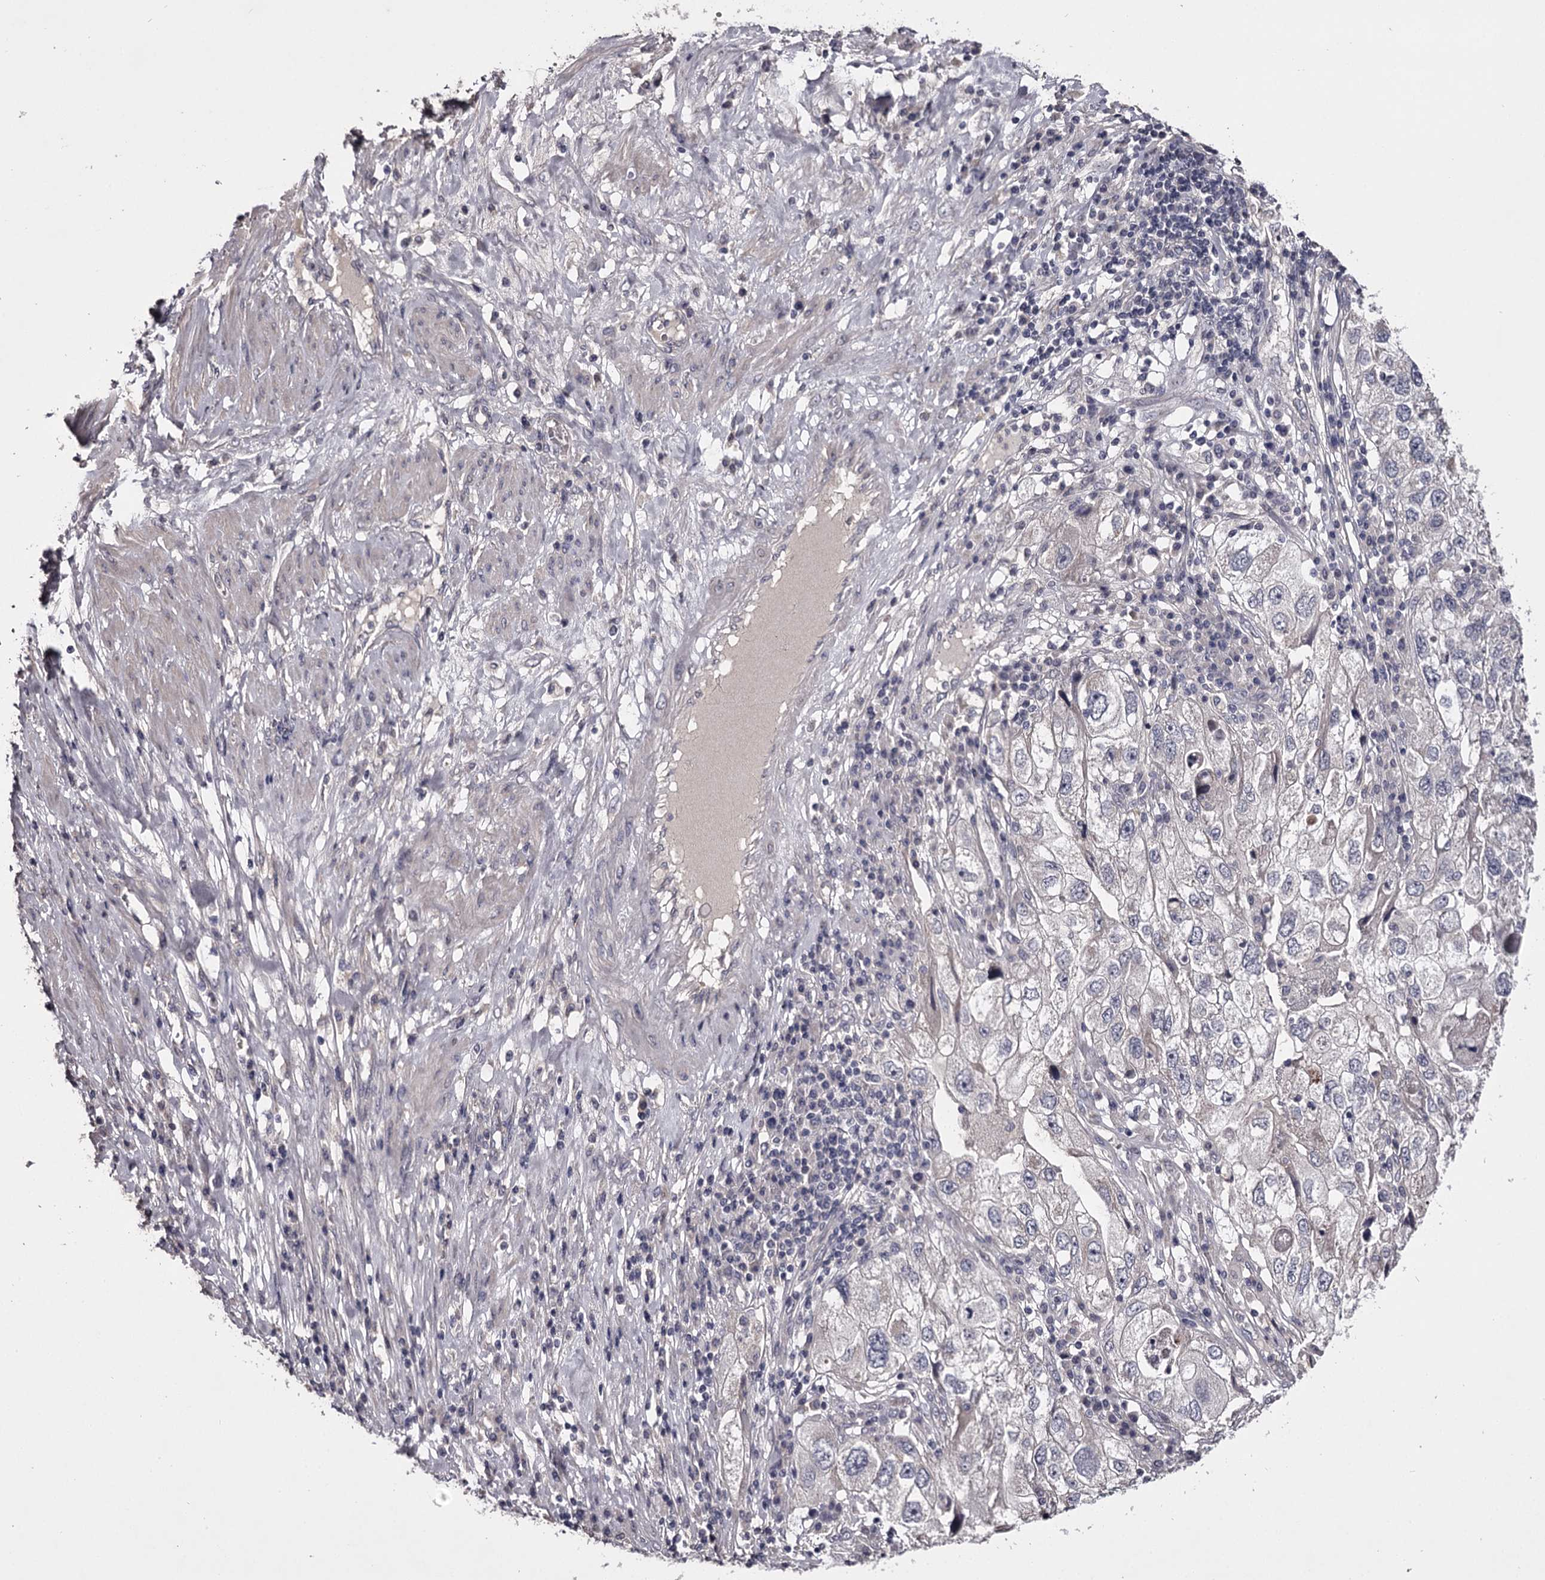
{"staining": {"intensity": "negative", "quantity": "none", "location": "none"}, "tissue": "endometrial cancer", "cell_type": "Tumor cells", "image_type": "cancer", "snomed": [{"axis": "morphology", "description": "Adenocarcinoma, NOS"}, {"axis": "topography", "description": "Endometrium"}], "caption": "This is an immunohistochemistry photomicrograph of human endometrial adenocarcinoma. There is no staining in tumor cells.", "gene": "PRM2", "patient": {"sex": "female", "age": 49}}